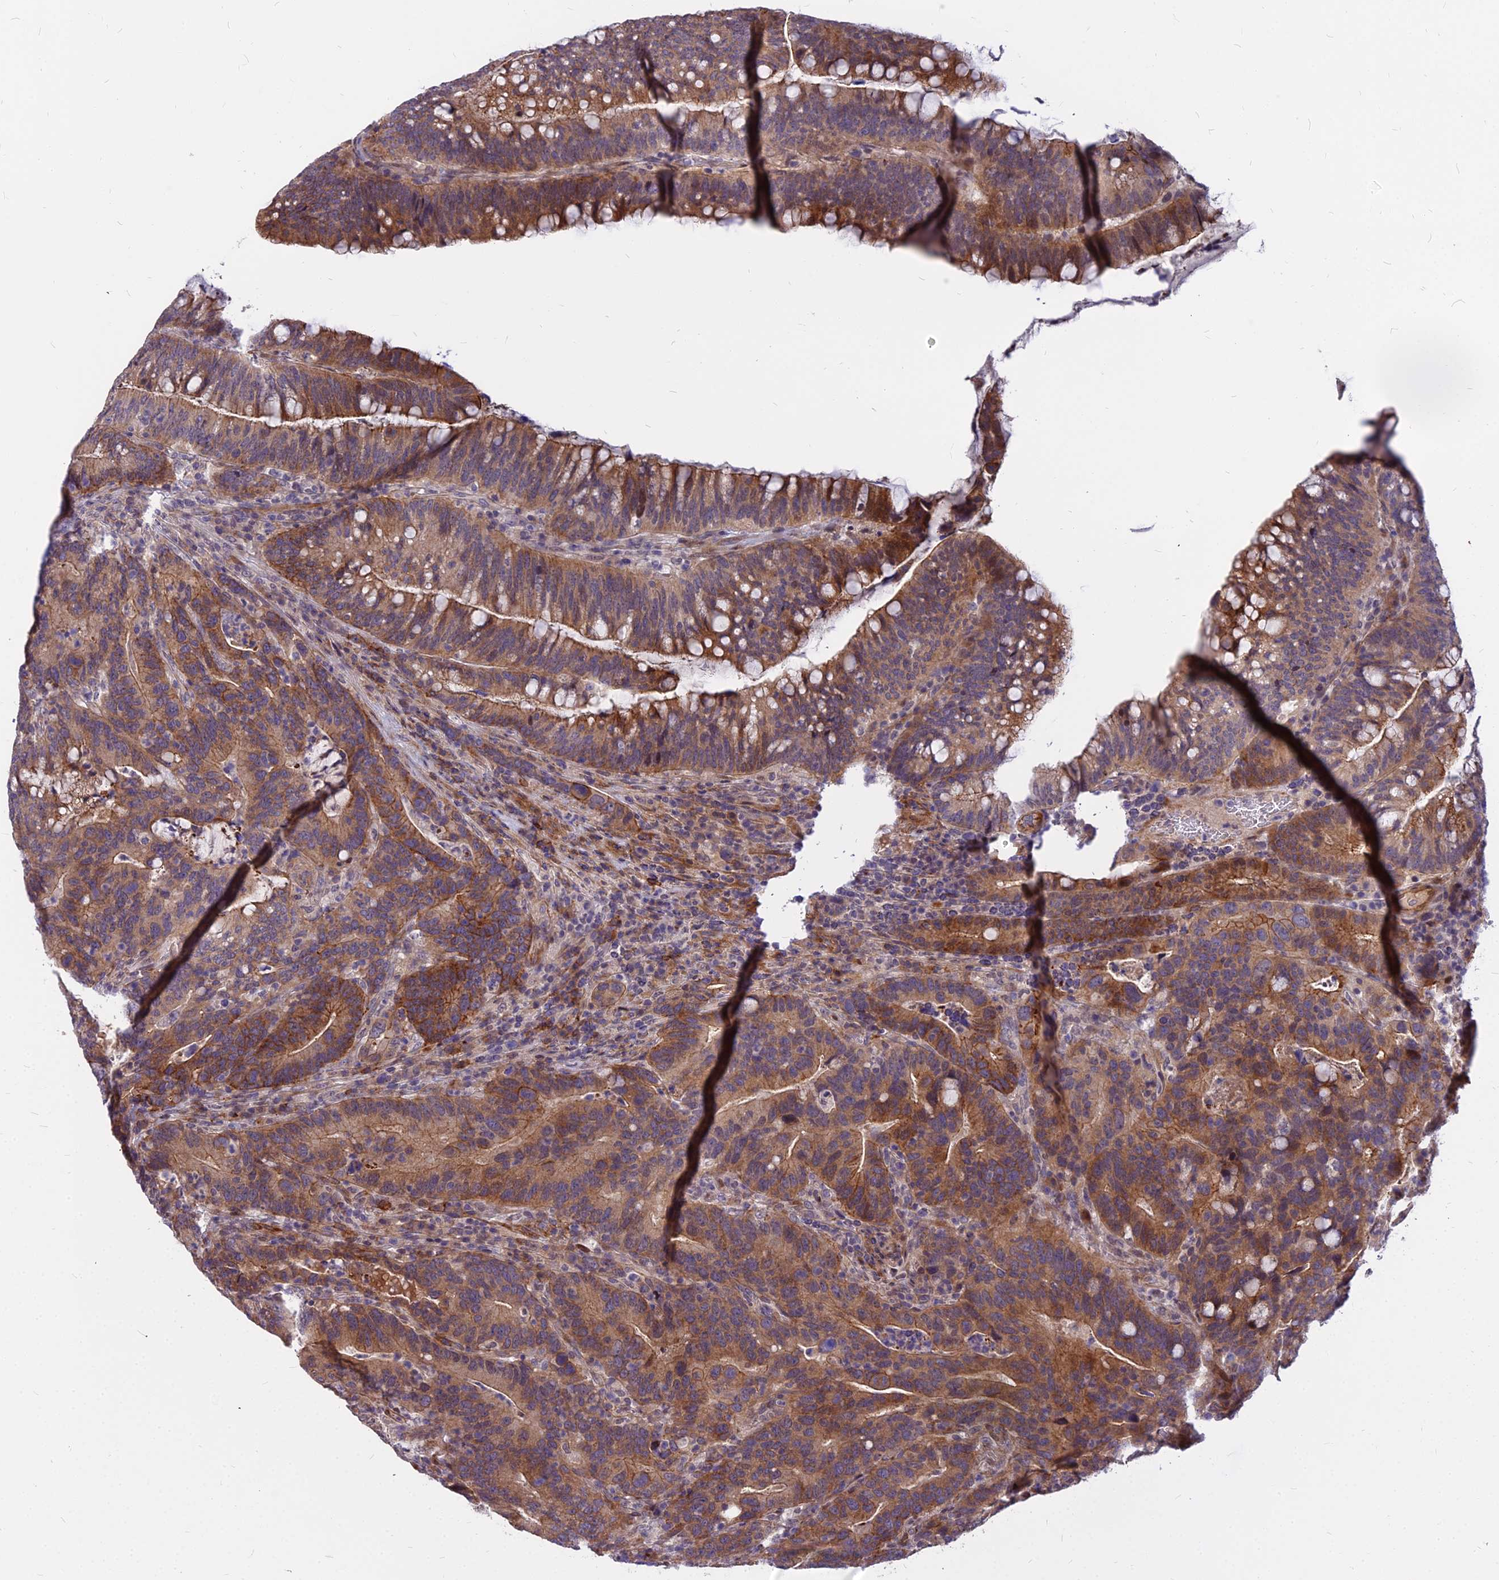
{"staining": {"intensity": "moderate", "quantity": ">75%", "location": "cytoplasmic/membranous"}, "tissue": "colorectal cancer", "cell_type": "Tumor cells", "image_type": "cancer", "snomed": [{"axis": "morphology", "description": "Adenocarcinoma, NOS"}, {"axis": "topography", "description": "Colon"}], "caption": "High-power microscopy captured an IHC histopathology image of colorectal cancer (adenocarcinoma), revealing moderate cytoplasmic/membranous positivity in about >75% of tumor cells. (Brightfield microscopy of DAB IHC at high magnification).", "gene": "GLYATL3", "patient": {"sex": "female", "age": 66}}